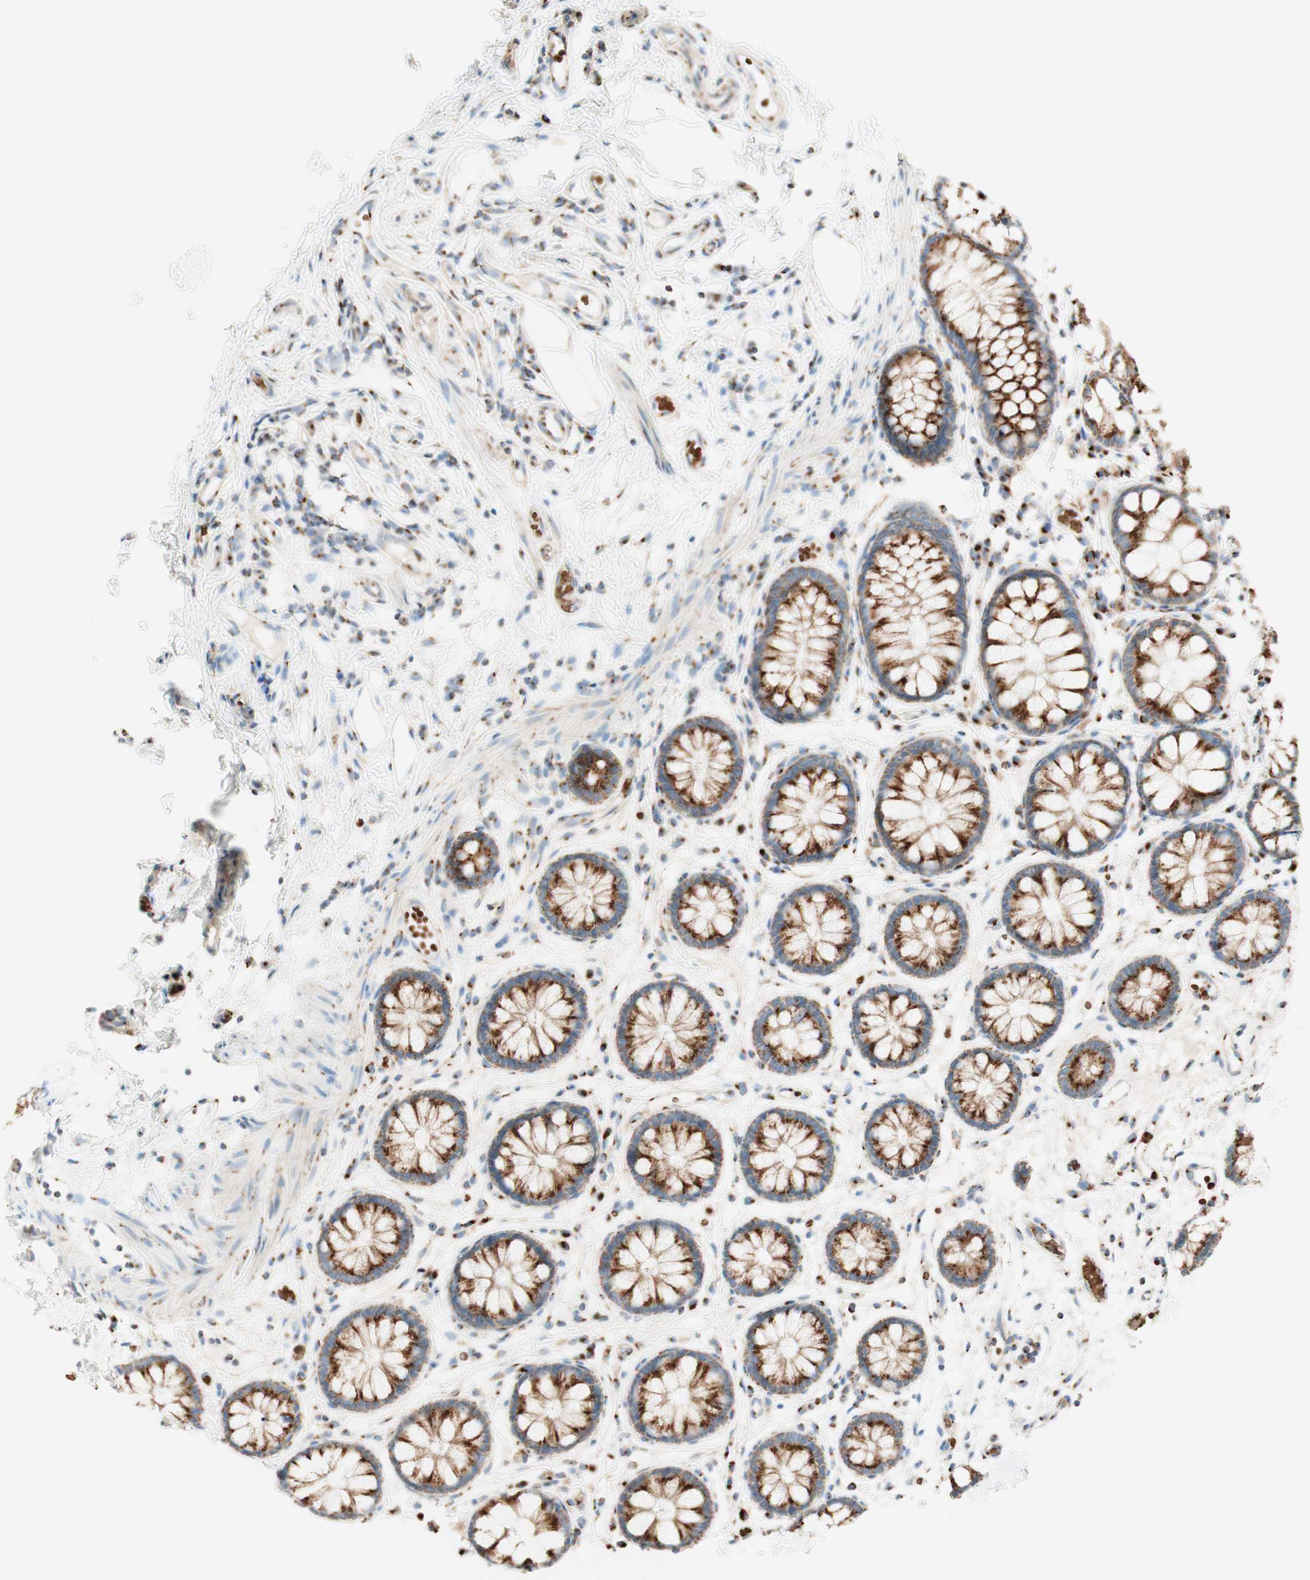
{"staining": {"intensity": "strong", "quantity": ">75%", "location": "cytoplasmic/membranous"}, "tissue": "rectum", "cell_type": "Glandular cells", "image_type": "normal", "snomed": [{"axis": "morphology", "description": "Normal tissue, NOS"}, {"axis": "topography", "description": "Rectum"}], "caption": "Immunohistochemical staining of benign human rectum shows high levels of strong cytoplasmic/membranous positivity in approximately >75% of glandular cells.", "gene": "GOLGB1", "patient": {"sex": "female", "age": 66}}